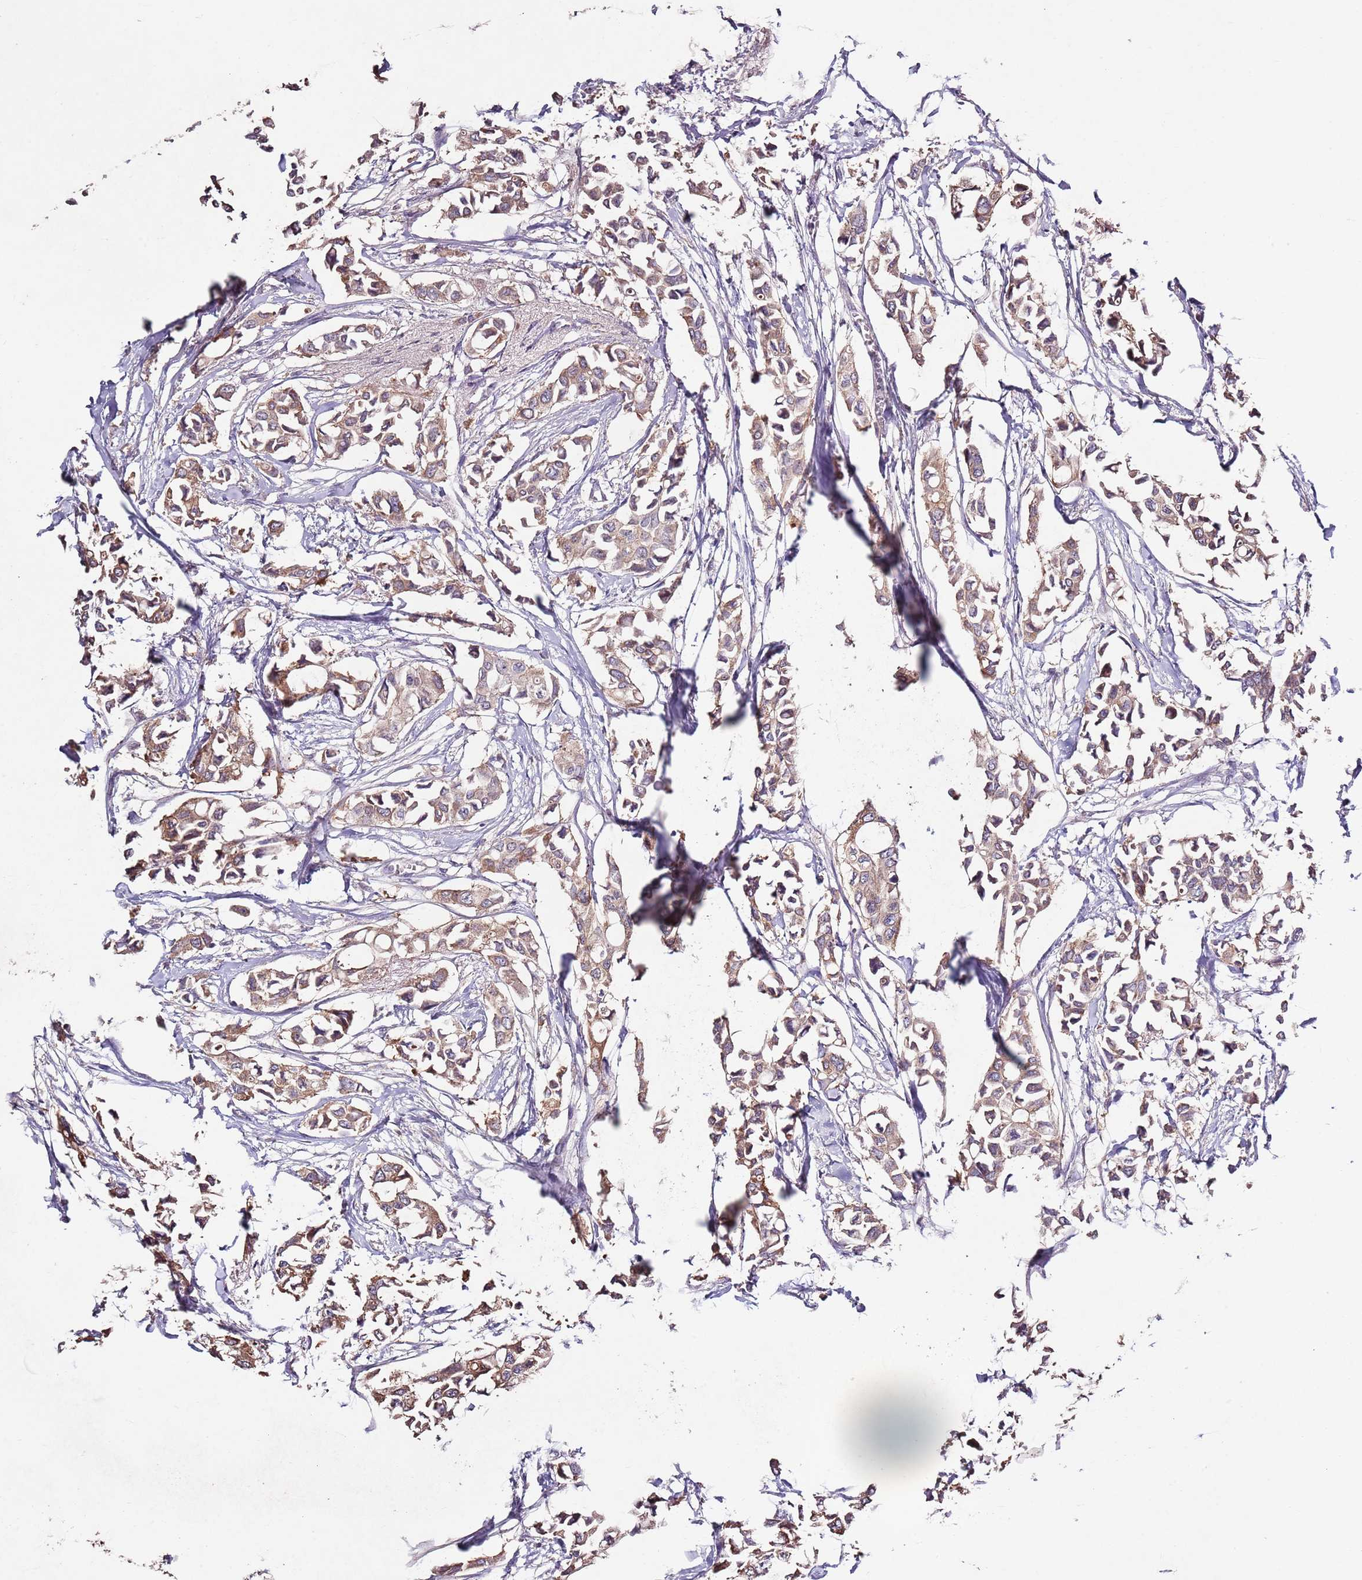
{"staining": {"intensity": "moderate", "quantity": "25%-75%", "location": "cytoplasmic/membranous"}, "tissue": "breast cancer", "cell_type": "Tumor cells", "image_type": "cancer", "snomed": [{"axis": "morphology", "description": "Duct carcinoma"}, {"axis": "topography", "description": "Breast"}], "caption": "Immunohistochemical staining of breast invasive ductal carcinoma exhibits medium levels of moderate cytoplasmic/membranous expression in approximately 25%-75% of tumor cells.", "gene": "NRDE2", "patient": {"sex": "female", "age": 41}}